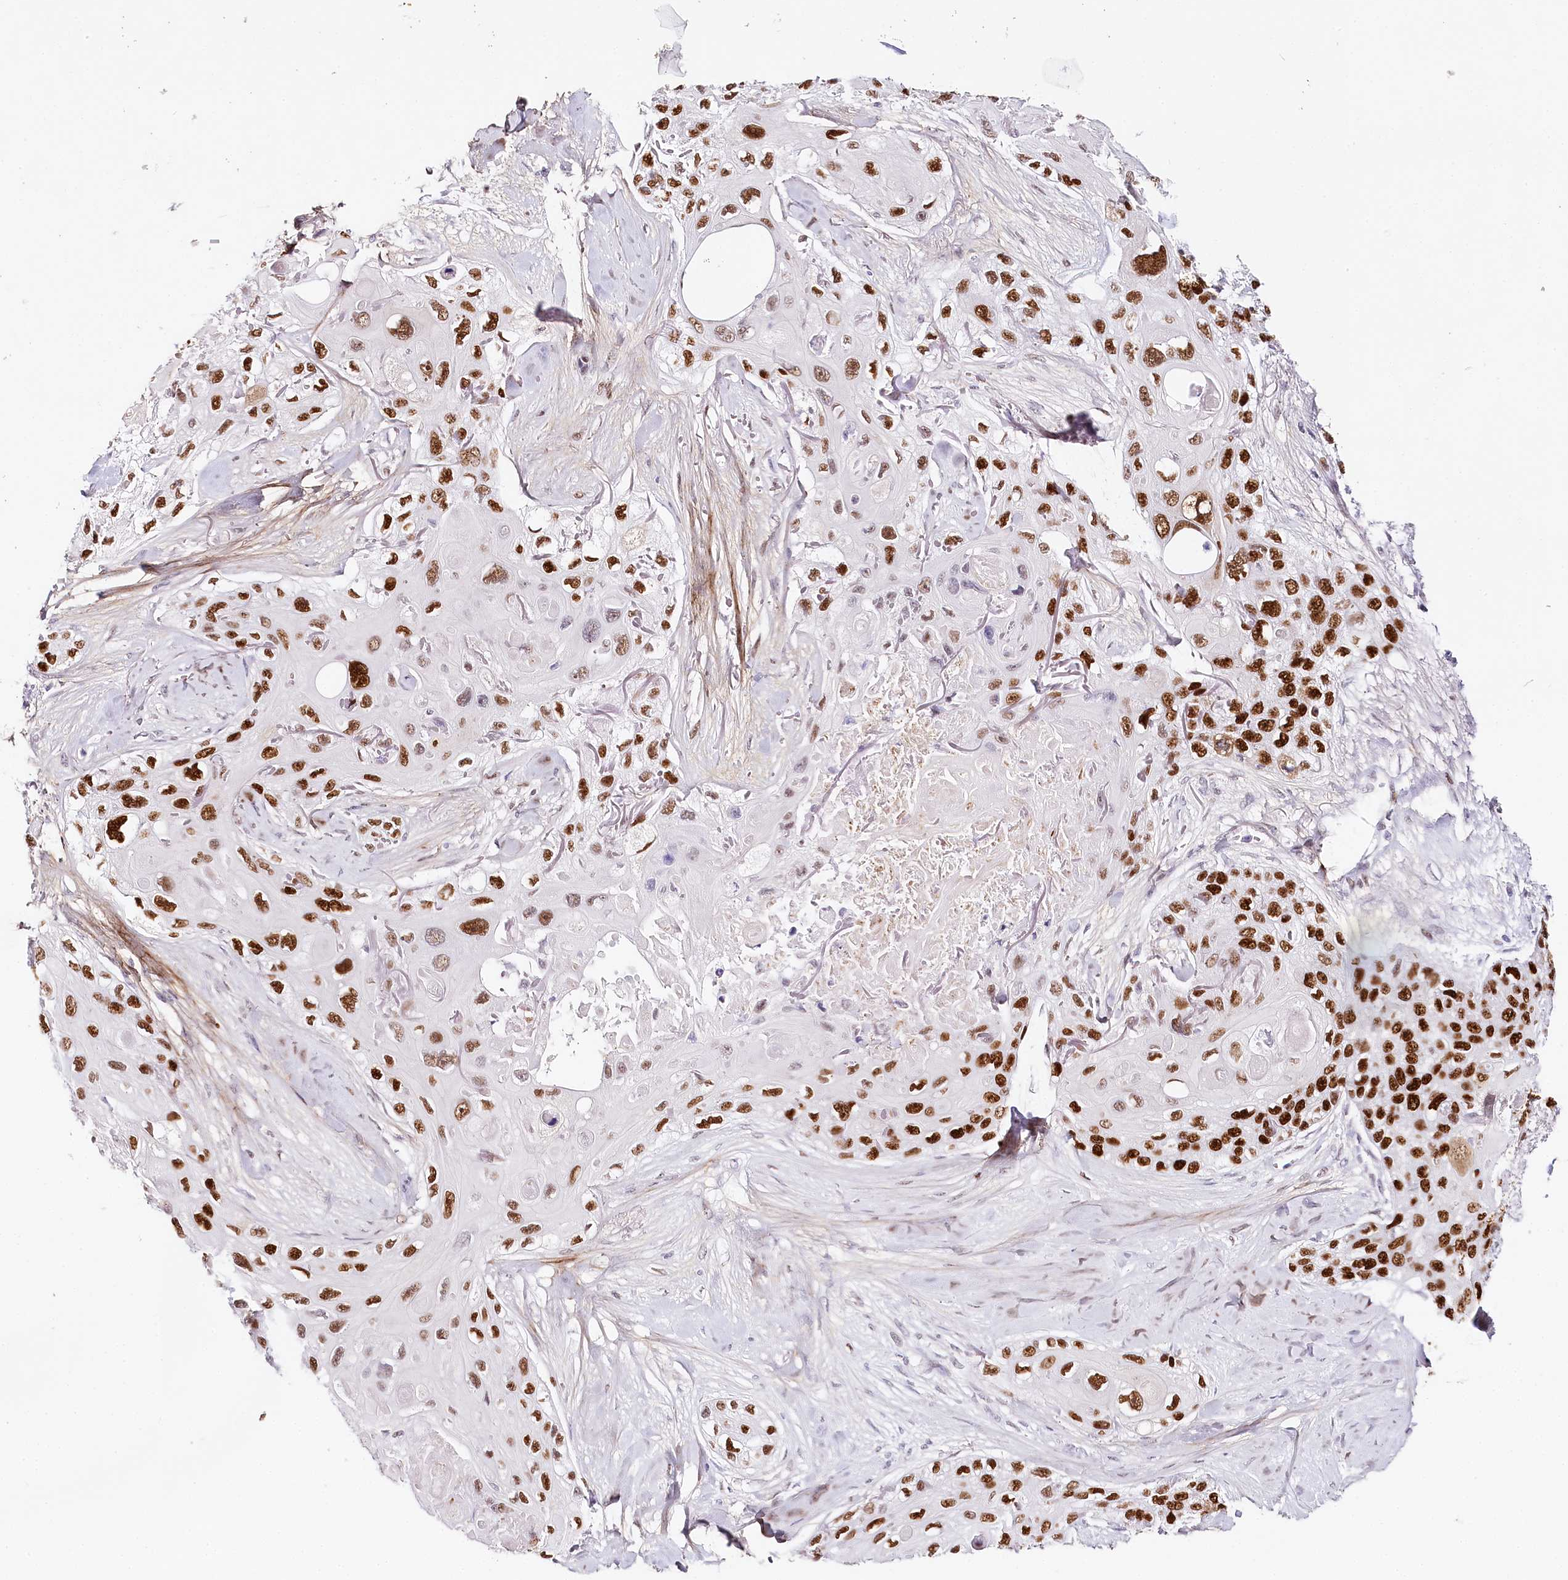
{"staining": {"intensity": "strong", "quantity": ">75%", "location": "nuclear"}, "tissue": "skin cancer", "cell_type": "Tumor cells", "image_type": "cancer", "snomed": [{"axis": "morphology", "description": "Normal tissue, NOS"}, {"axis": "morphology", "description": "Squamous cell carcinoma, NOS"}, {"axis": "topography", "description": "Skin"}], "caption": "Squamous cell carcinoma (skin) stained with a brown dye demonstrates strong nuclear positive staining in approximately >75% of tumor cells.", "gene": "TP53", "patient": {"sex": "male", "age": 72}}